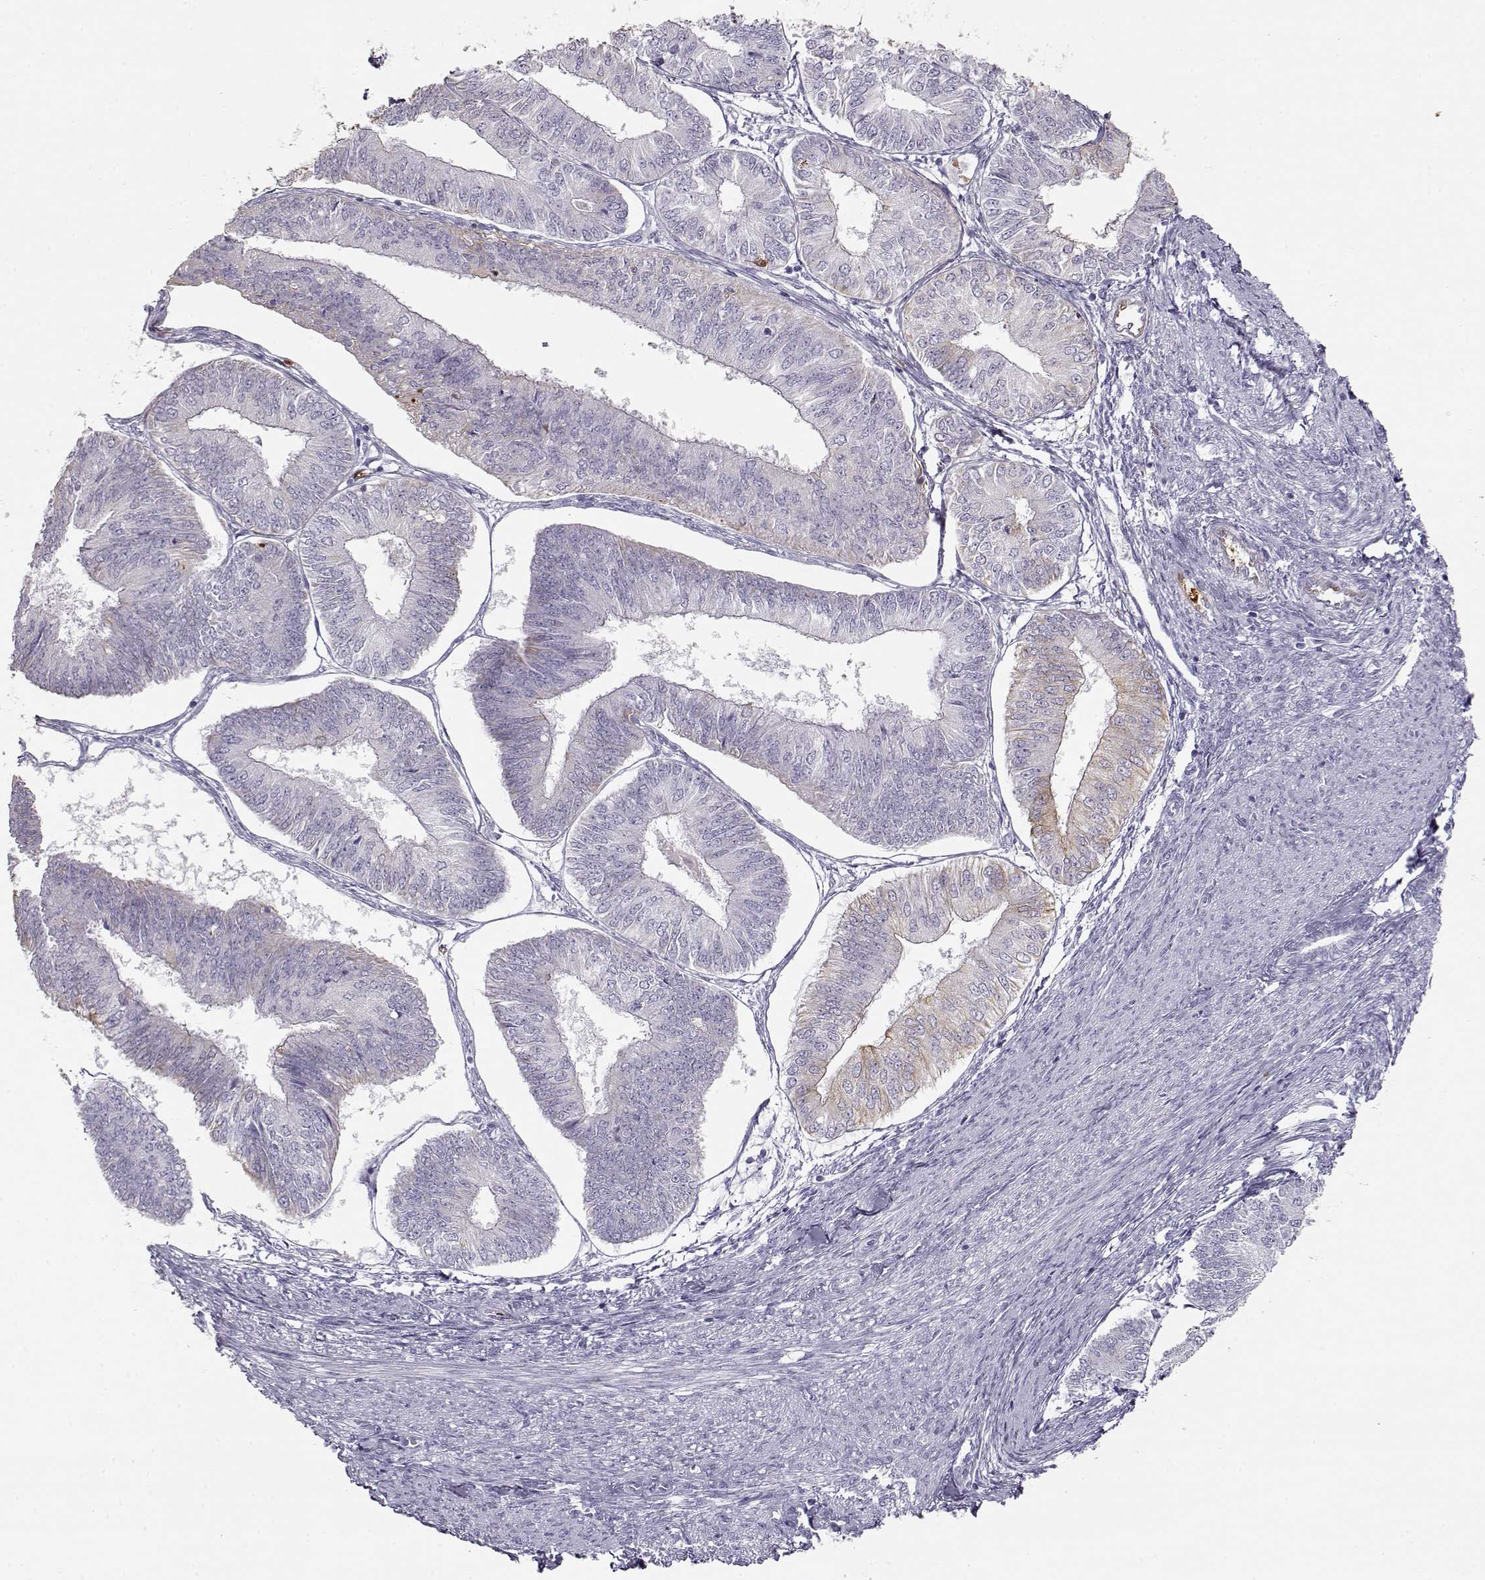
{"staining": {"intensity": "negative", "quantity": "none", "location": "none"}, "tissue": "endometrial cancer", "cell_type": "Tumor cells", "image_type": "cancer", "snomed": [{"axis": "morphology", "description": "Adenocarcinoma, NOS"}, {"axis": "topography", "description": "Endometrium"}], "caption": "High power microscopy photomicrograph of an immunohistochemistry (IHC) histopathology image of endometrial cancer (adenocarcinoma), revealing no significant expression in tumor cells.", "gene": "S100B", "patient": {"sex": "female", "age": 58}}